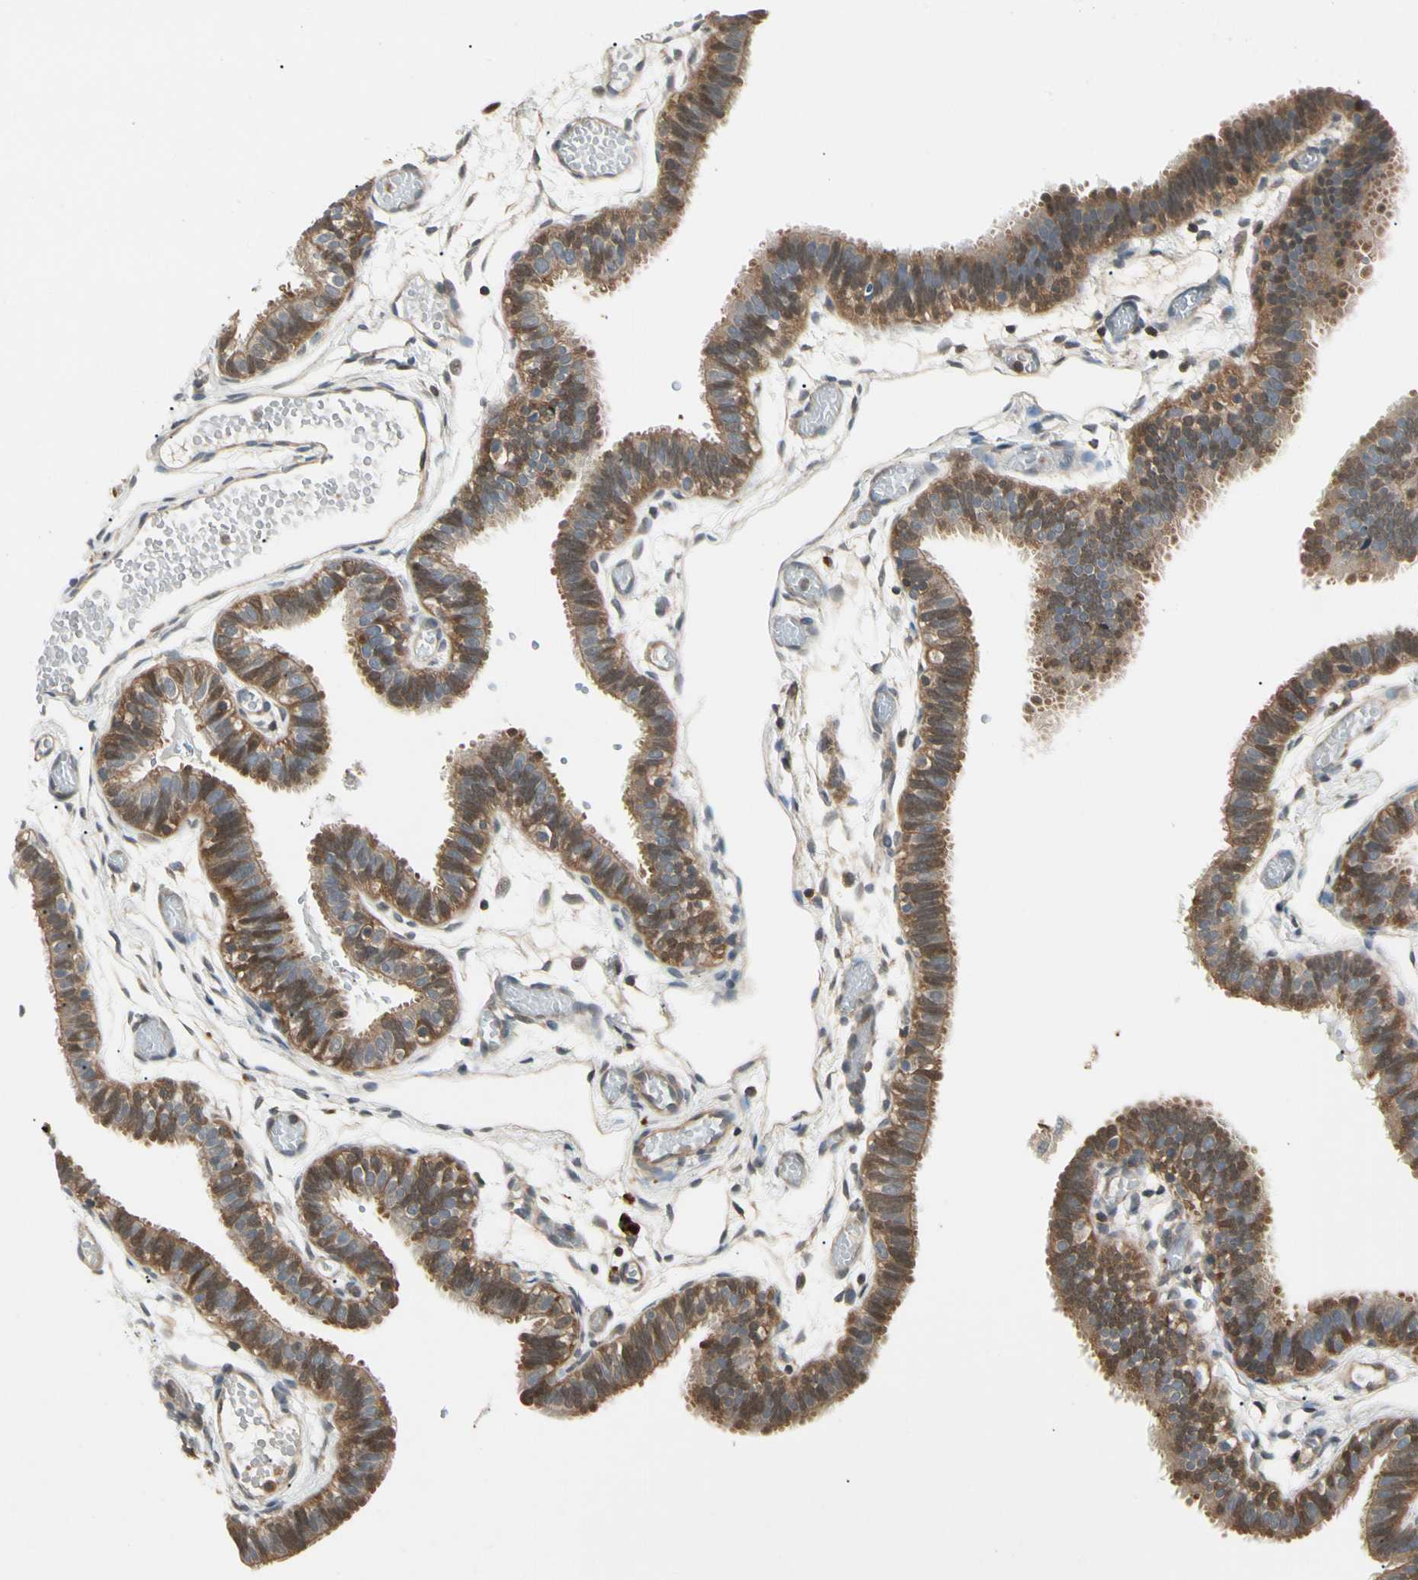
{"staining": {"intensity": "moderate", "quantity": ">75%", "location": "cytoplasmic/membranous"}, "tissue": "fallopian tube", "cell_type": "Glandular cells", "image_type": "normal", "snomed": [{"axis": "morphology", "description": "Normal tissue, NOS"}, {"axis": "topography", "description": "Fallopian tube"}], "caption": "About >75% of glandular cells in unremarkable human fallopian tube show moderate cytoplasmic/membranous protein expression as visualized by brown immunohistochemical staining.", "gene": "YWHAB", "patient": {"sex": "female", "age": 29}}